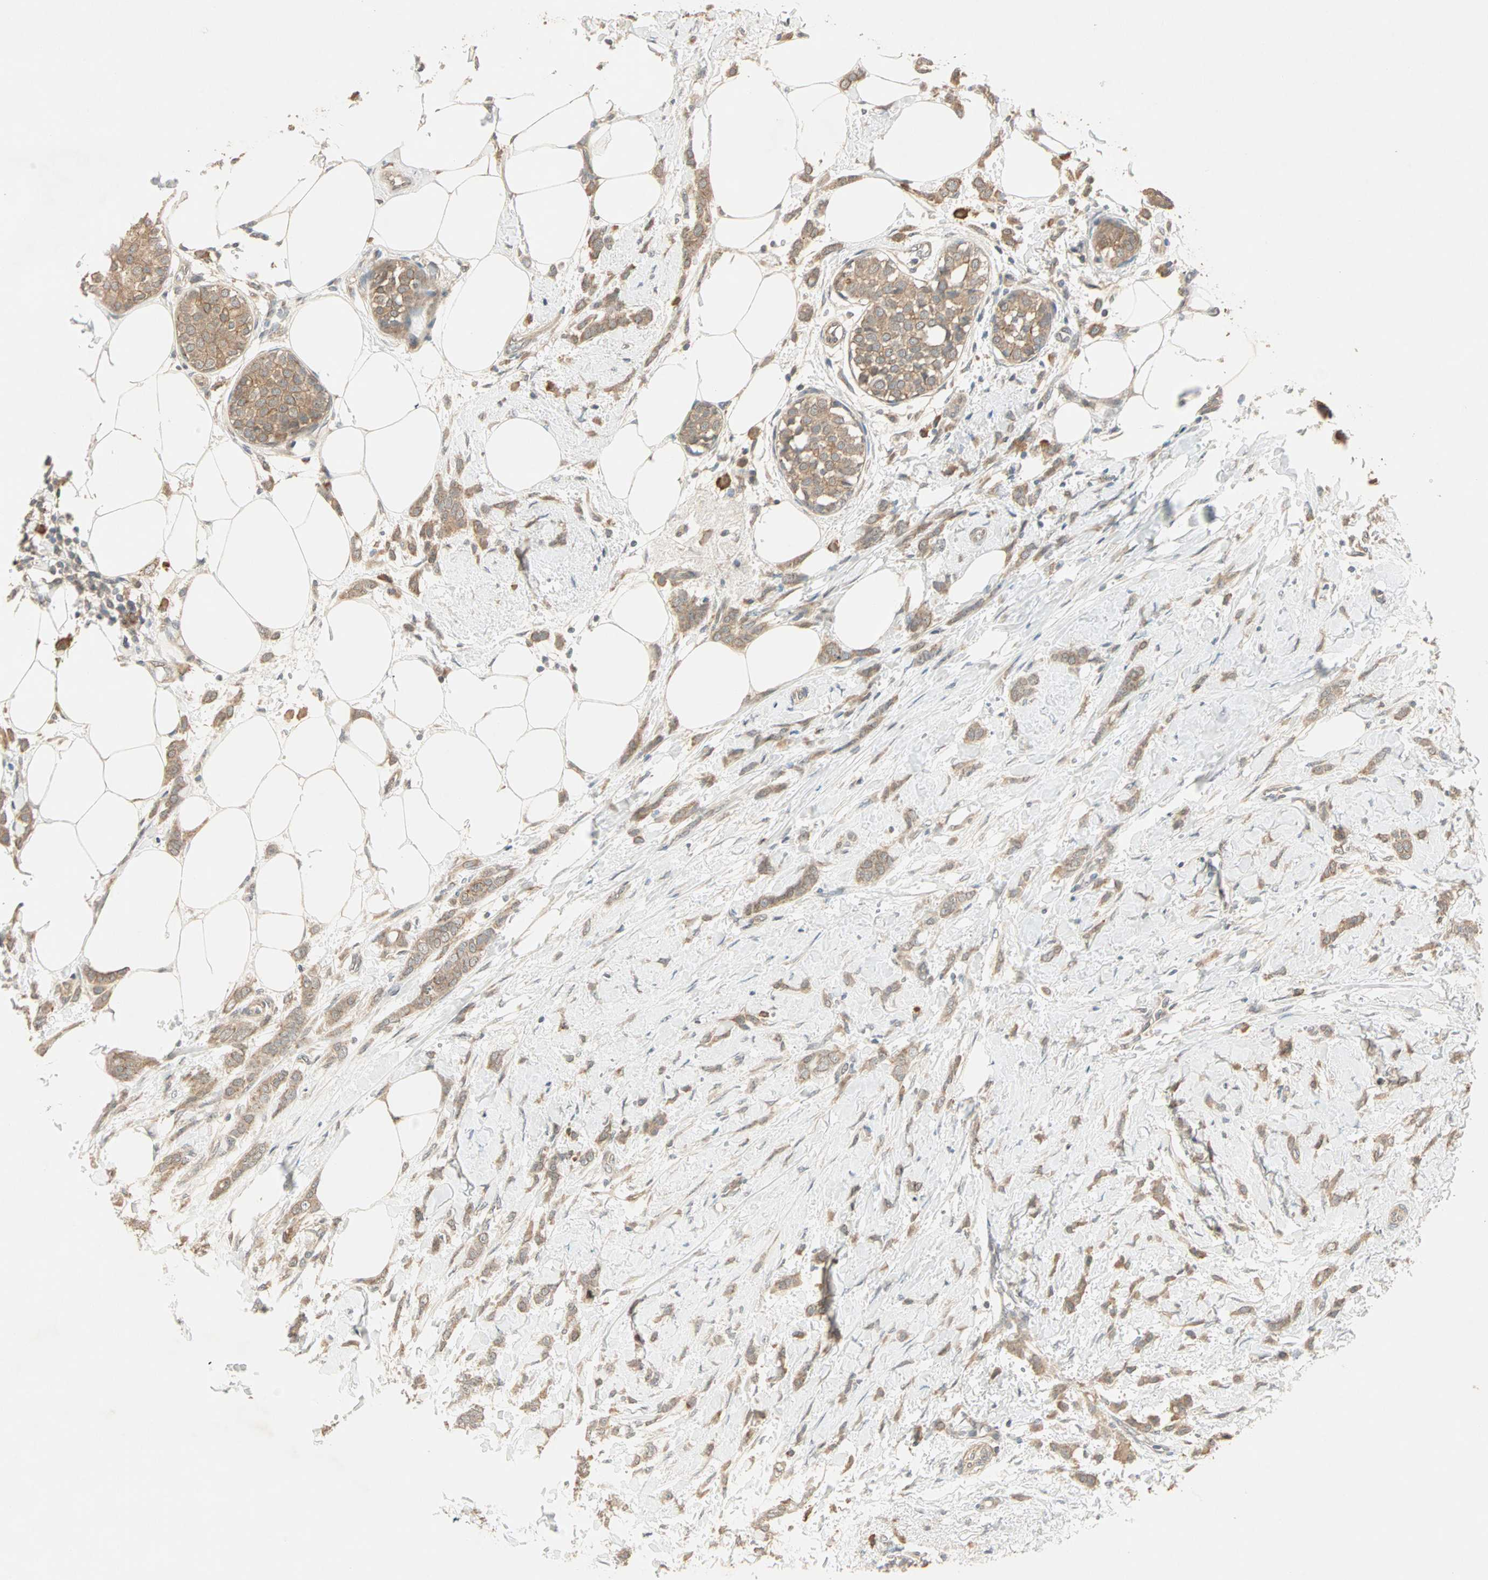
{"staining": {"intensity": "moderate", "quantity": ">75%", "location": "cytoplasmic/membranous"}, "tissue": "breast cancer", "cell_type": "Tumor cells", "image_type": "cancer", "snomed": [{"axis": "morphology", "description": "Lobular carcinoma, in situ"}, {"axis": "morphology", "description": "Lobular carcinoma"}, {"axis": "topography", "description": "Breast"}], "caption": "Protein staining of lobular carcinoma in situ (breast) tissue shows moderate cytoplasmic/membranous staining in about >75% of tumor cells. (DAB (3,3'-diaminobenzidine) IHC, brown staining for protein, blue staining for nuclei).", "gene": "TTF2", "patient": {"sex": "female", "age": 41}}